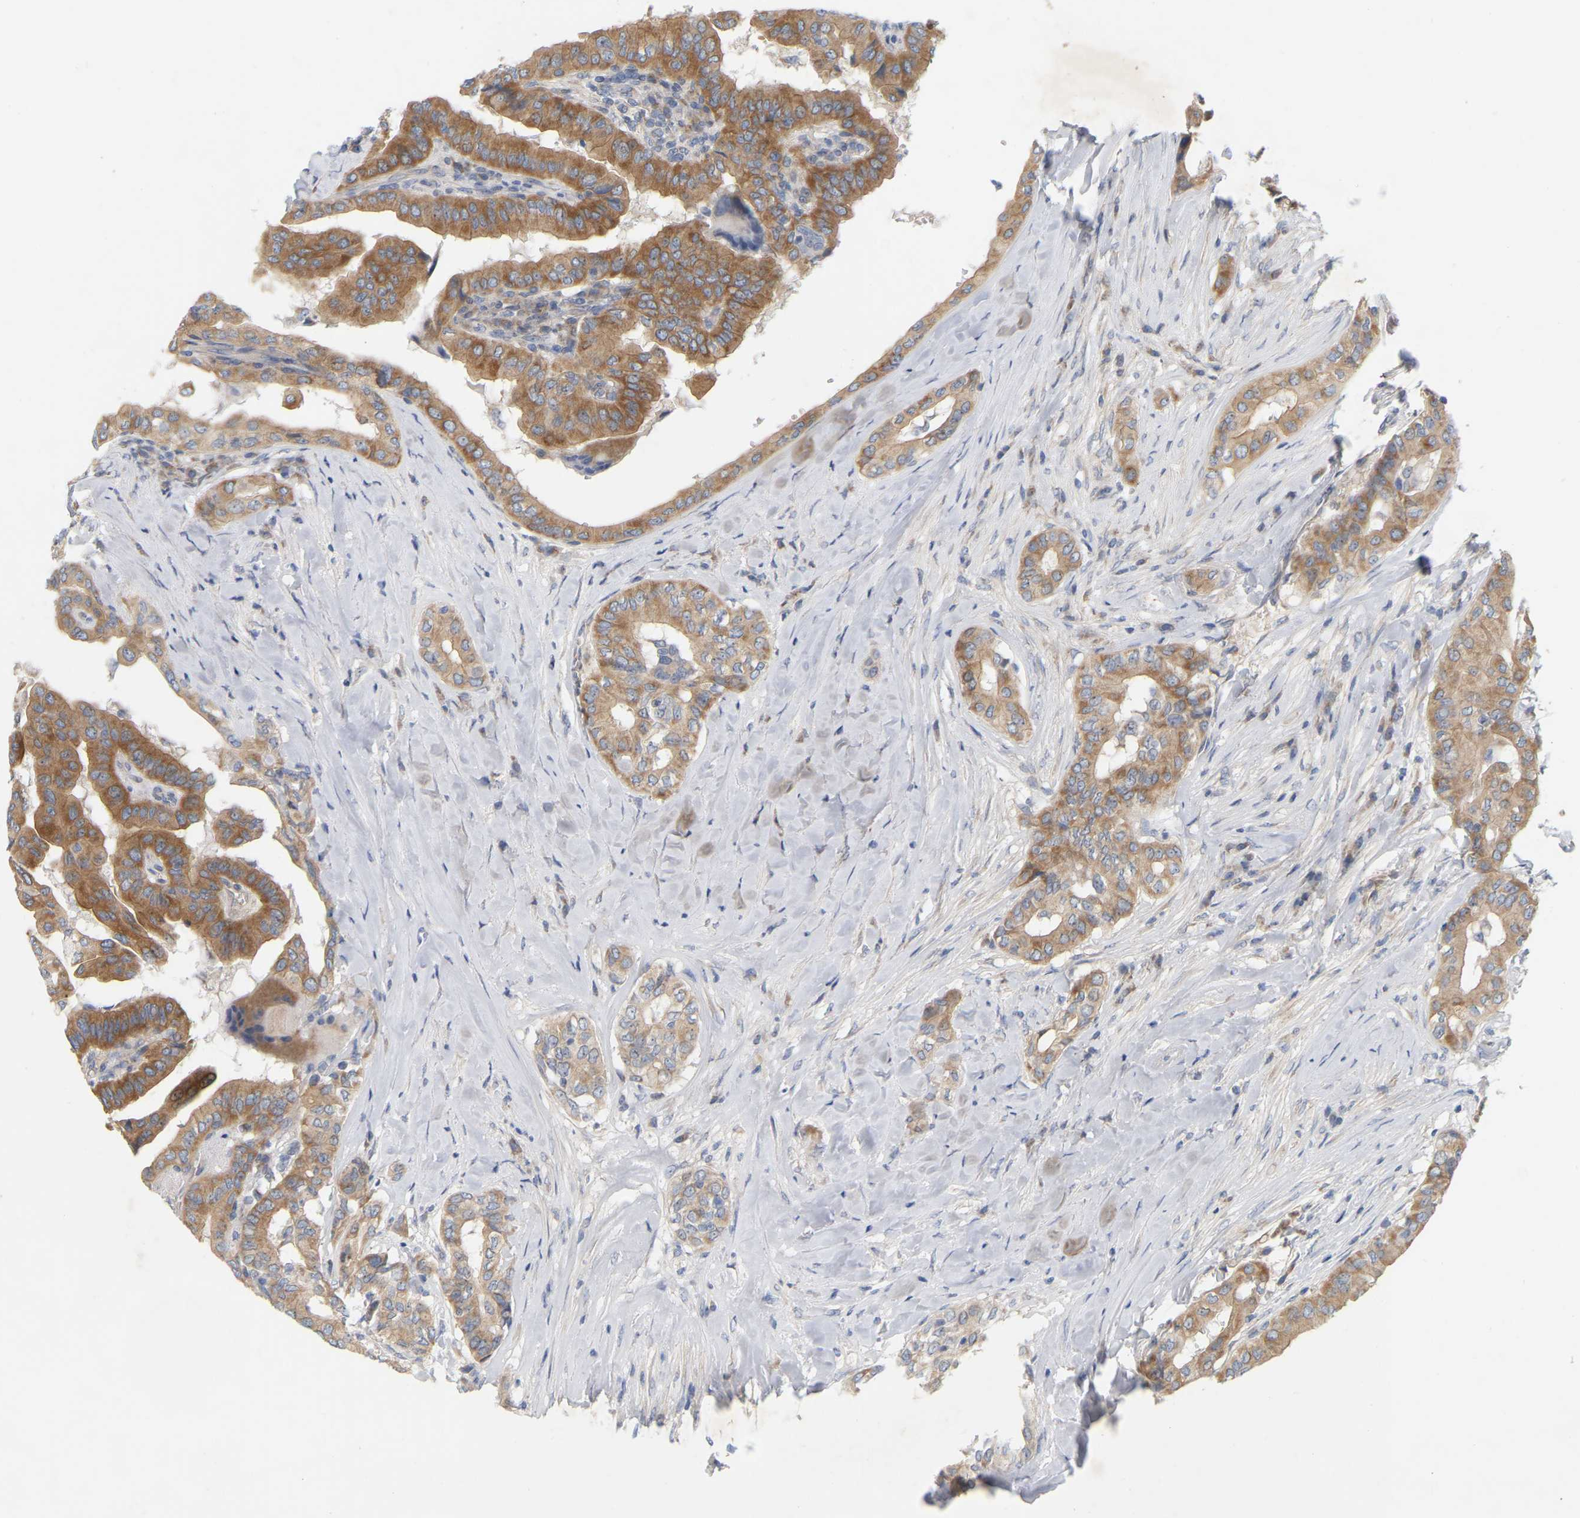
{"staining": {"intensity": "strong", "quantity": ">75%", "location": "cytoplasmic/membranous"}, "tissue": "thyroid cancer", "cell_type": "Tumor cells", "image_type": "cancer", "snomed": [{"axis": "morphology", "description": "Papillary adenocarcinoma, NOS"}, {"axis": "topography", "description": "Thyroid gland"}], "caption": "Thyroid cancer (papillary adenocarcinoma) was stained to show a protein in brown. There is high levels of strong cytoplasmic/membranous staining in approximately >75% of tumor cells.", "gene": "MINDY4", "patient": {"sex": "male", "age": 33}}